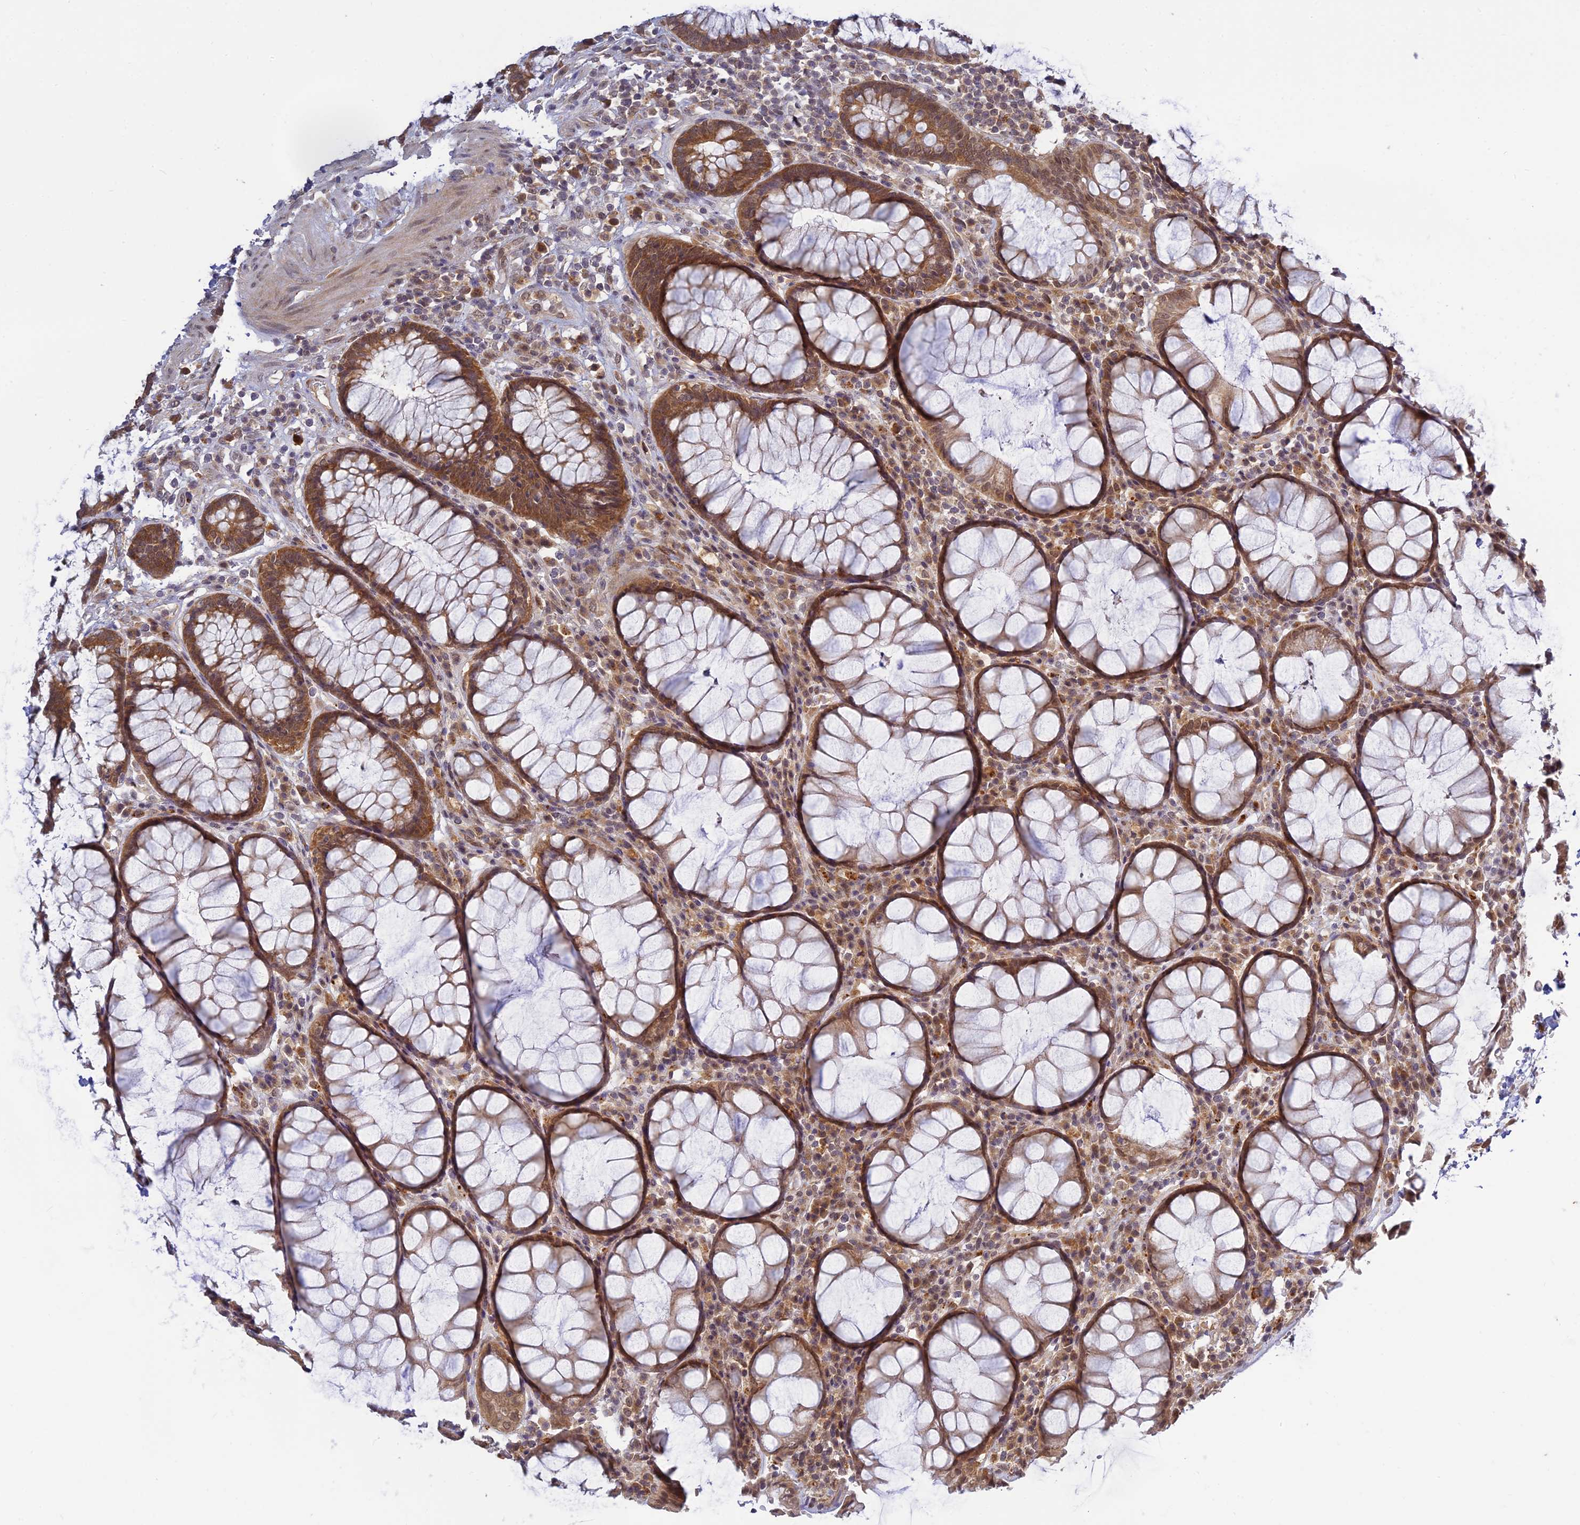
{"staining": {"intensity": "moderate", "quantity": ">75%", "location": "cytoplasmic/membranous"}, "tissue": "rectum", "cell_type": "Glandular cells", "image_type": "normal", "snomed": [{"axis": "morphology", "description": "Normal tissue, NOS"}, {"axis": "topography", "description": "Rectum"}], "caption": "Moderate cytoplasmic/membranous positivity for a protein is identified in about >75% of glandular cells of normal rectum using immunohistochemistry (IHC).", "gene": "SKIC8", "patient": {"sex": "male", "age": 64}}